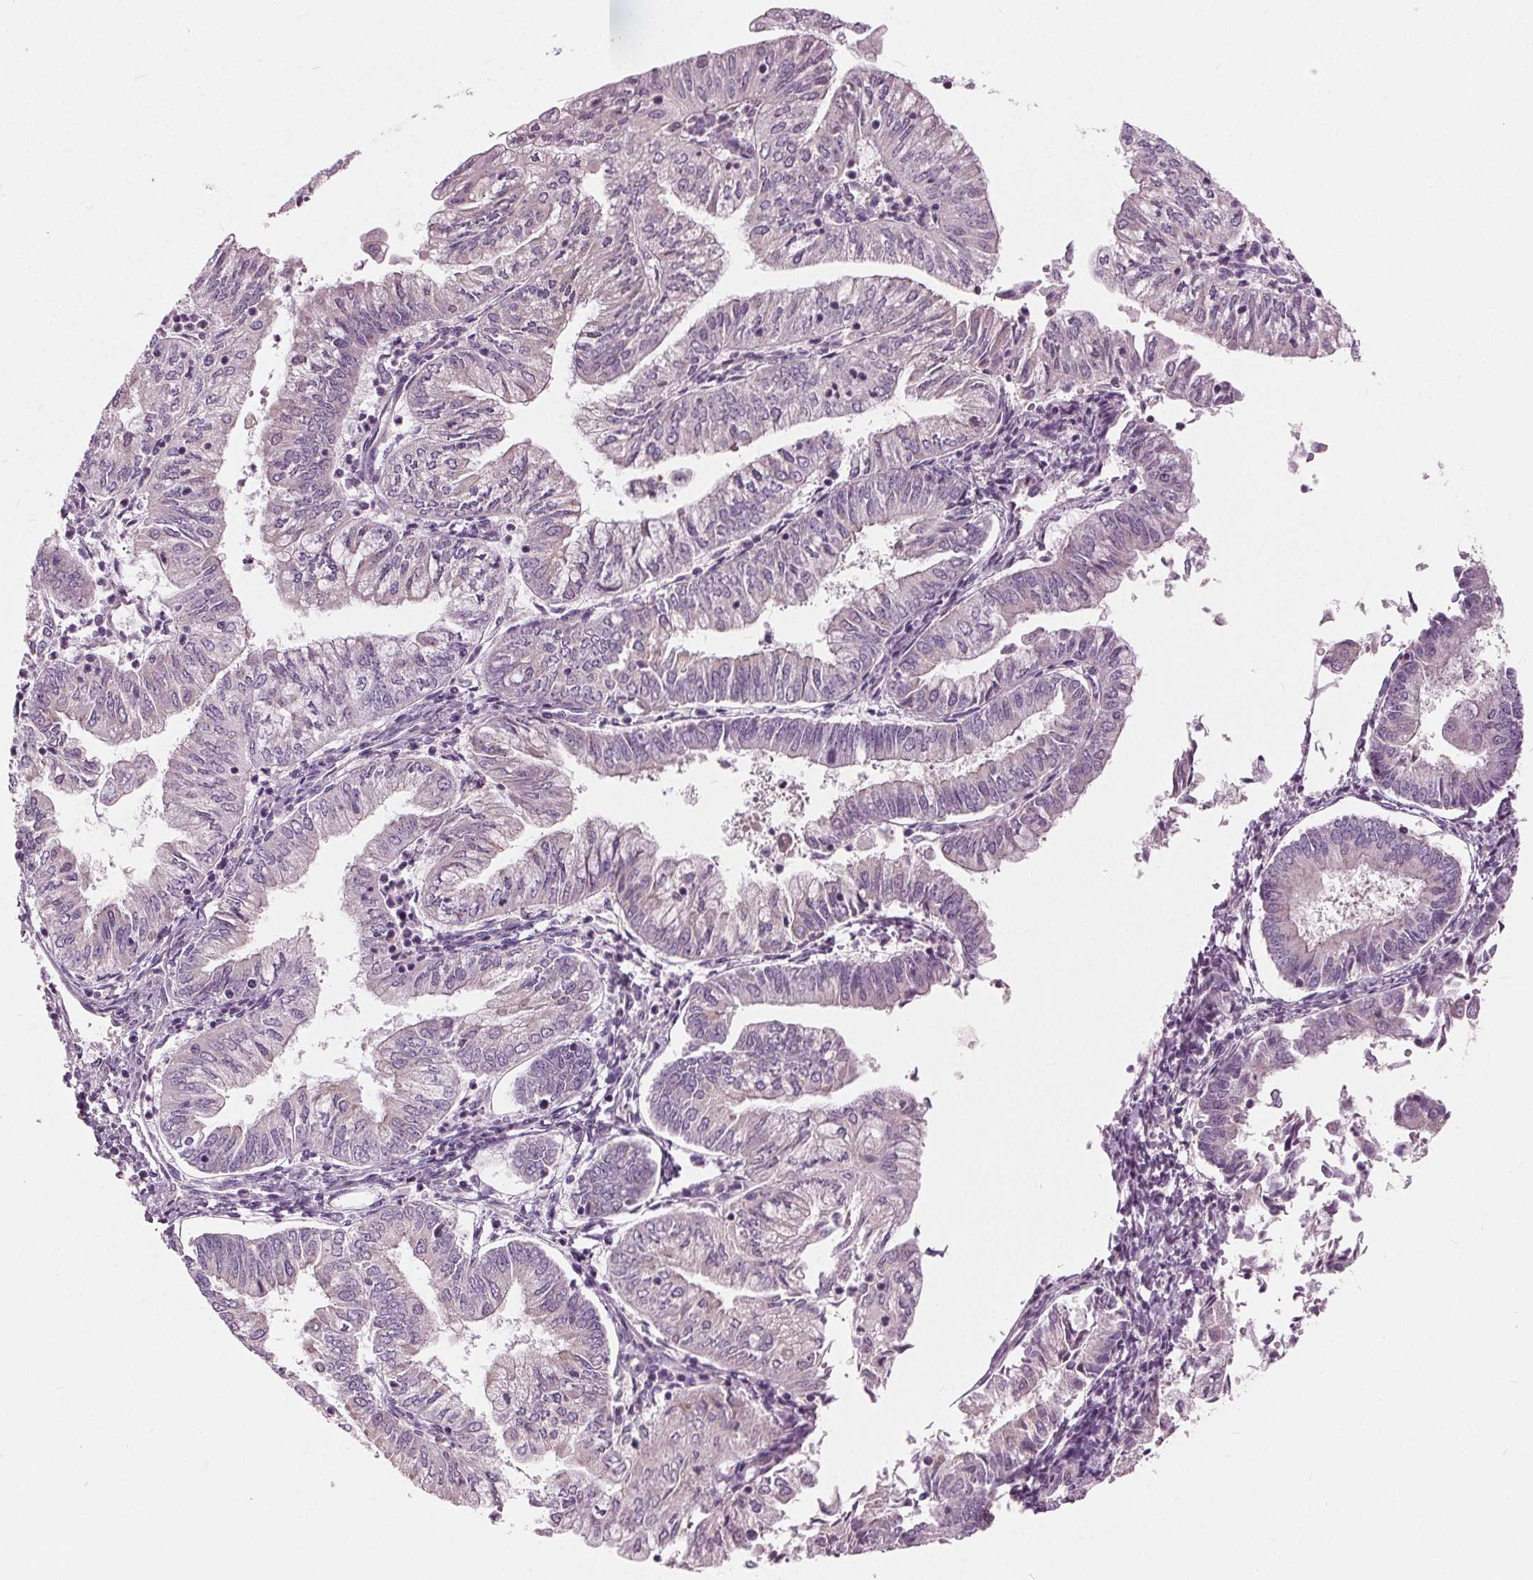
{"staining": {"intensity": "weak", "quantity": "<25%", "location": "cytoplasmic/membranous"}, "tissue": "endometrial cancer", "cell_type": "Tumor cells", "image_type": "cancer", "snomed": [{"axis": "morphology", "description": "Adenocarcinoma, NOS"}, {"axis": "topography", "description": "Endometrium"}], "caption": "An image of human adenocarcinoma (endometrial) is negative for staining in tumor cells.", "gene": "LHFPL7", "patient": {"sex": "female", "age": 55}}